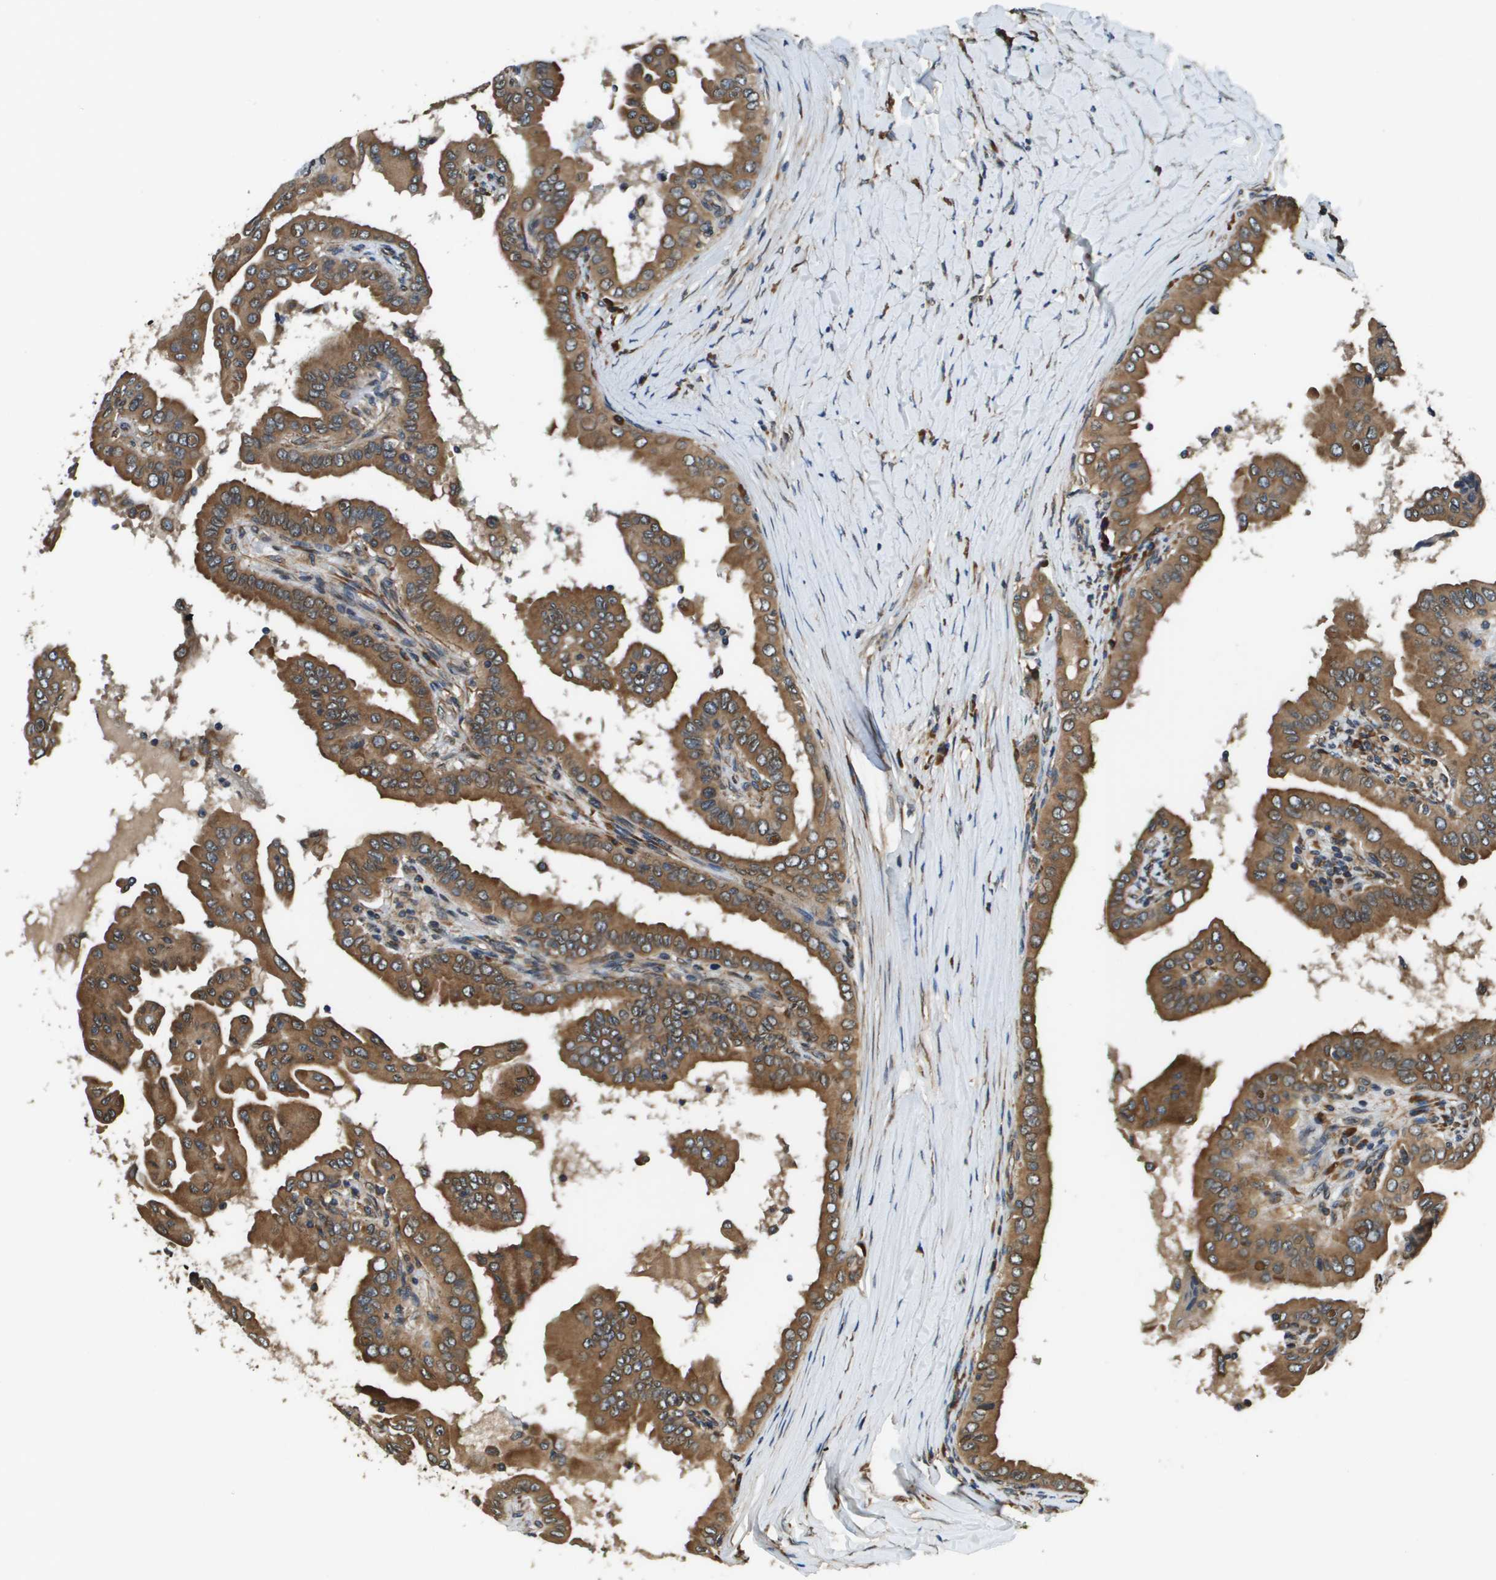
{"staining": {"intensity": "moderate", "quantity": ">75%", "location": "cytoplasmic/membranous"}, "tissue": "thyroid cancer", "cell_type": "Tumor cells", "image_type": "cancer", "snomed": [{"axis": "morphology", "description": "Papillary adenocarcinoma, NOS"}, {"axis": "topography", "description": "Thyroid gland"}], "caption": "Immunohistochemistry image of neoplastic tissue: human papillary adenocarcinoma (thyroid) stained using IHC exhibits medium levels of moderate protein expression localized specifically in the cytoplasmic/membranous of tumor cells, appearing as a cytoplasmic/membranous brown color.", "gene": "SEC62", "patient": {"sex": "male", "age": 33}}